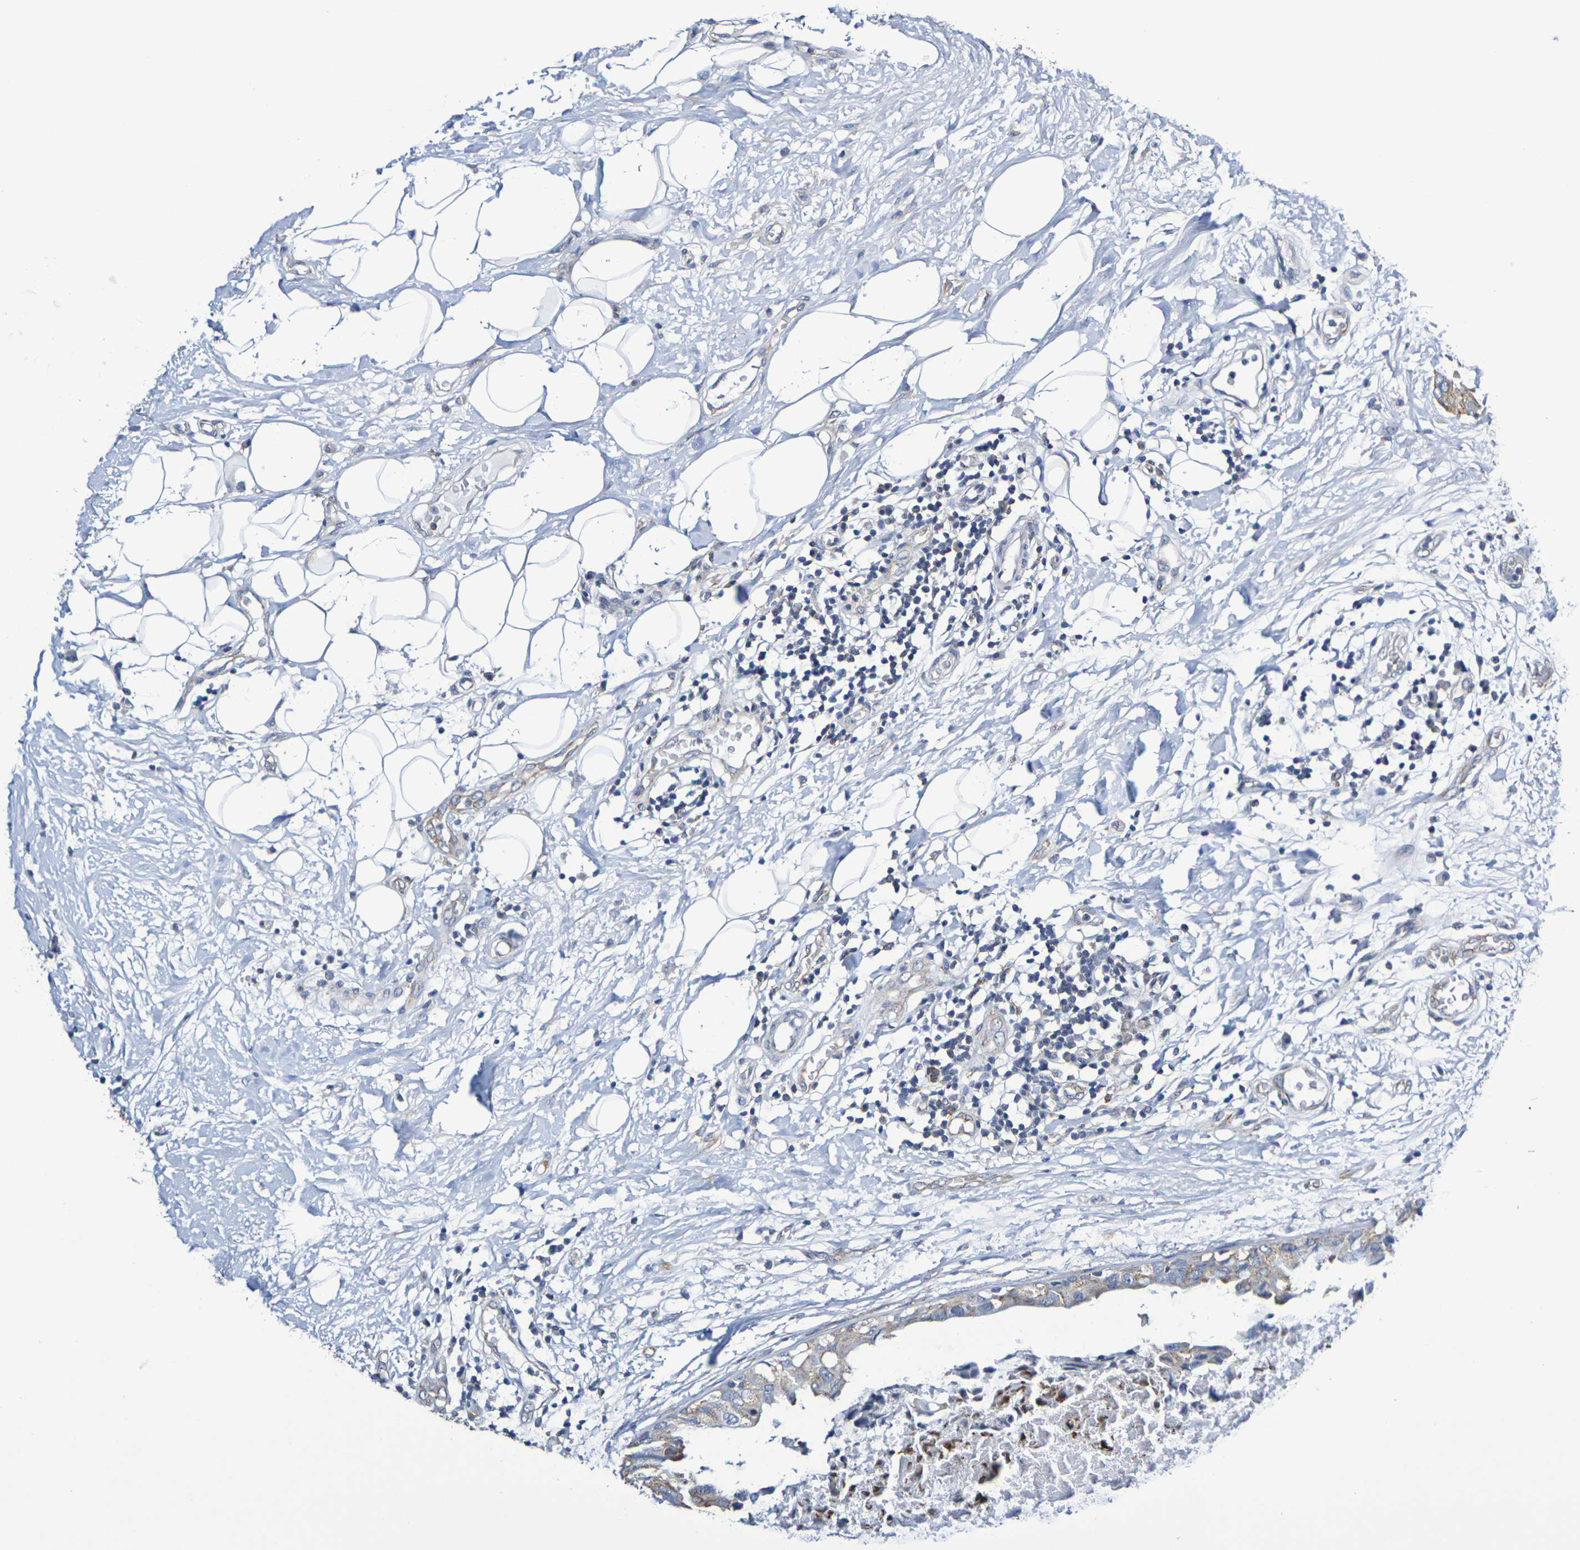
{"staining": {"intensity": "weak", "quantity": "25%-75%", "location": "cytoplasmic/membranous"}, "tissue": "breast cancer", "cell_type": "Tumor cells", "image_type": "cancer", "snomed": [{"axis": "morphology", "description": "Duct carcinoma"}, {"axis": "topography", "description": "Breast"}], "caption": "Invasive ductal carcinoma (breast) stained for a protein demonstrates weak cytoplasmic/membranous positivity in tumor cells.", "gene": "CHRNB1", "patient": {"sex": "female", "age": 40}}